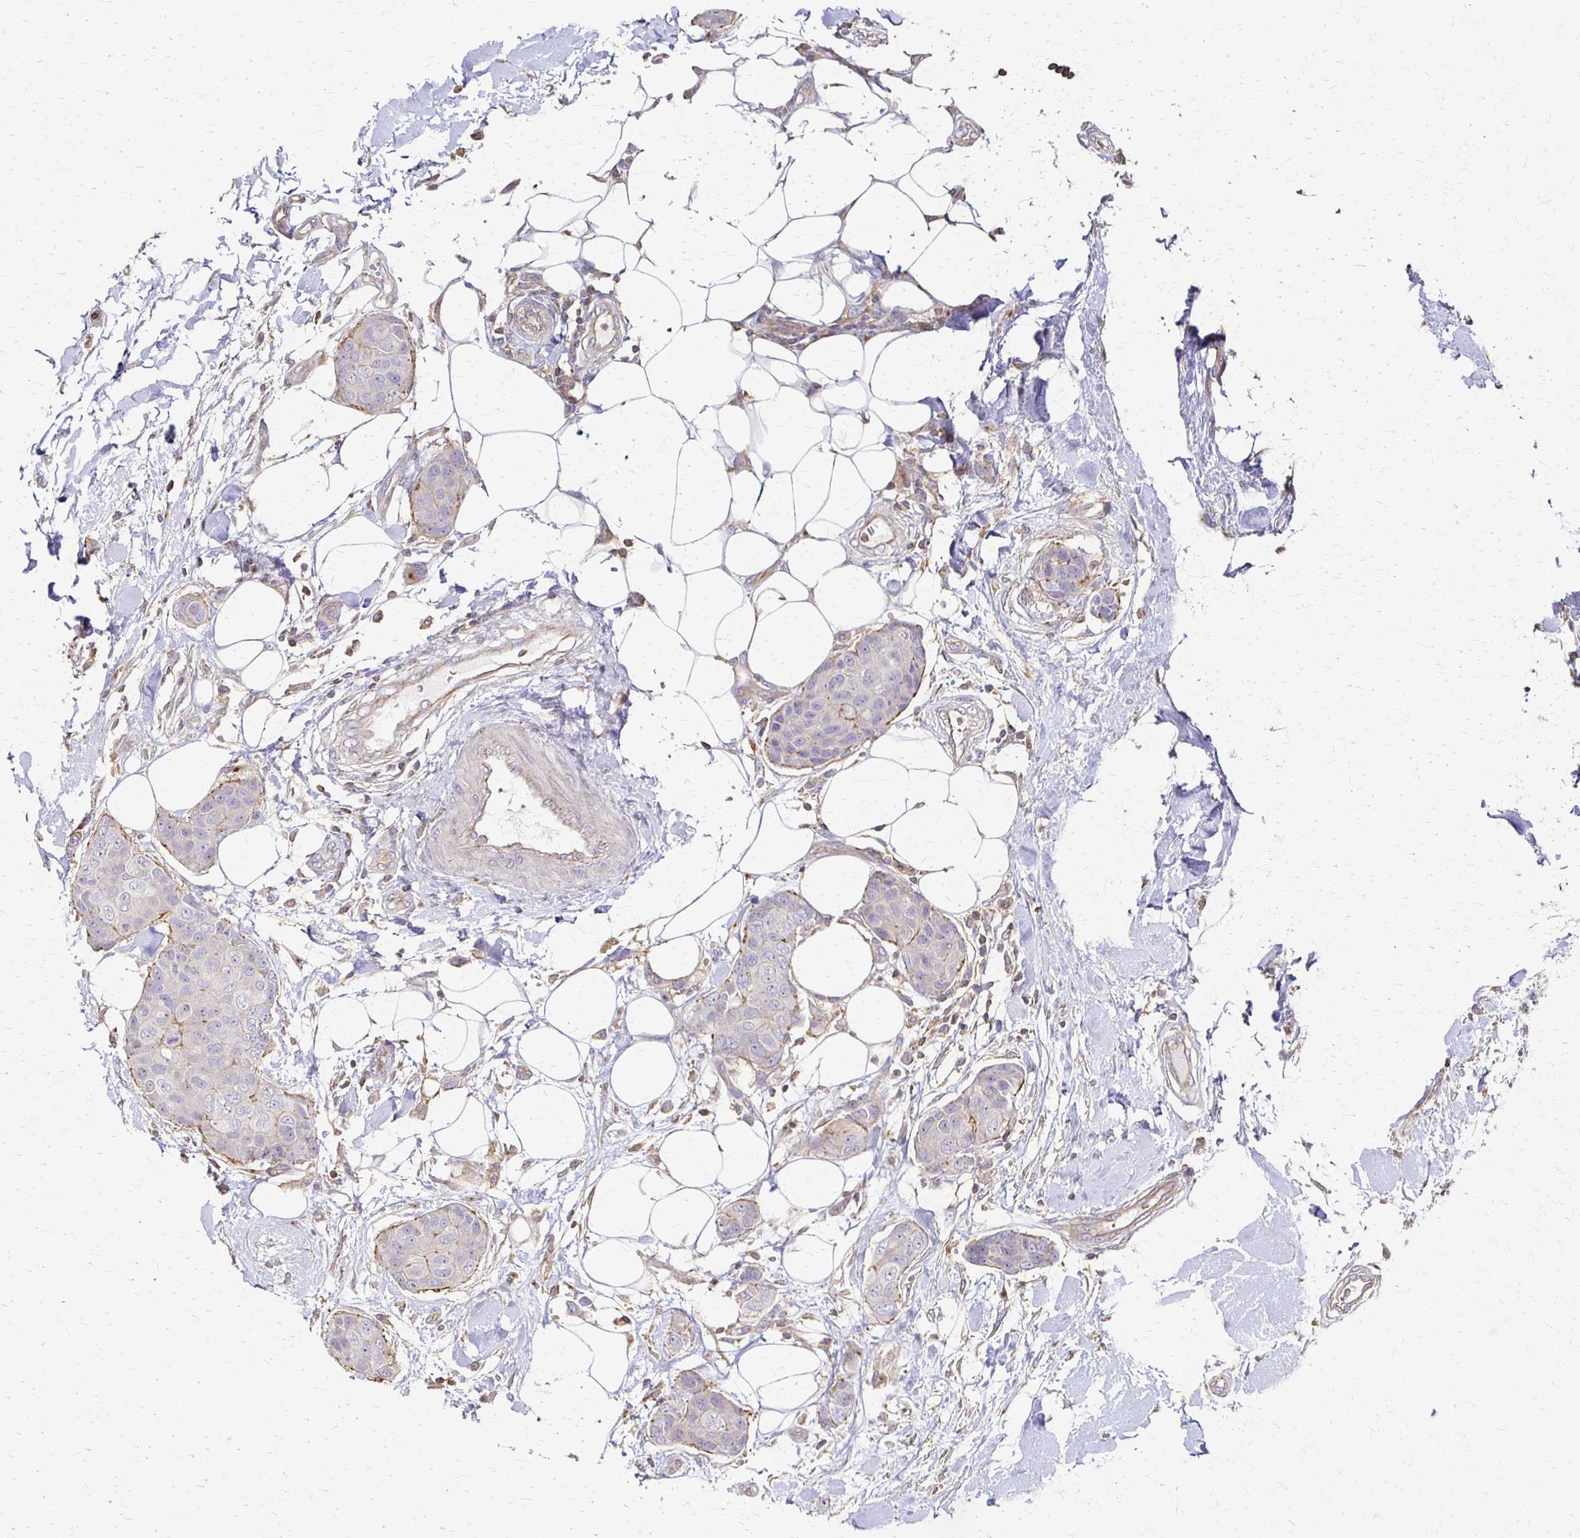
{"staining": {"intensity": "weak", "quantity": "<25%", "location": "cytoplasmic/membranous"}, "tissue": "breast cancer", "cell_type": "Tumor cells", "image_type": "cancer", "snomed": [{"axis": "morphology", "description": "Duct carcinoma"}, {"axis": "topography", "description": "Breast"}, {"axis": "topography", "description": "Lymph node"}], "caption": "The IHC photomicrograph has no significant expression in tumor cells of breast intraductal carcinoma tissue.", "gene": "C1QTNF7", "patient": {"sex": "female", "age": 80}}